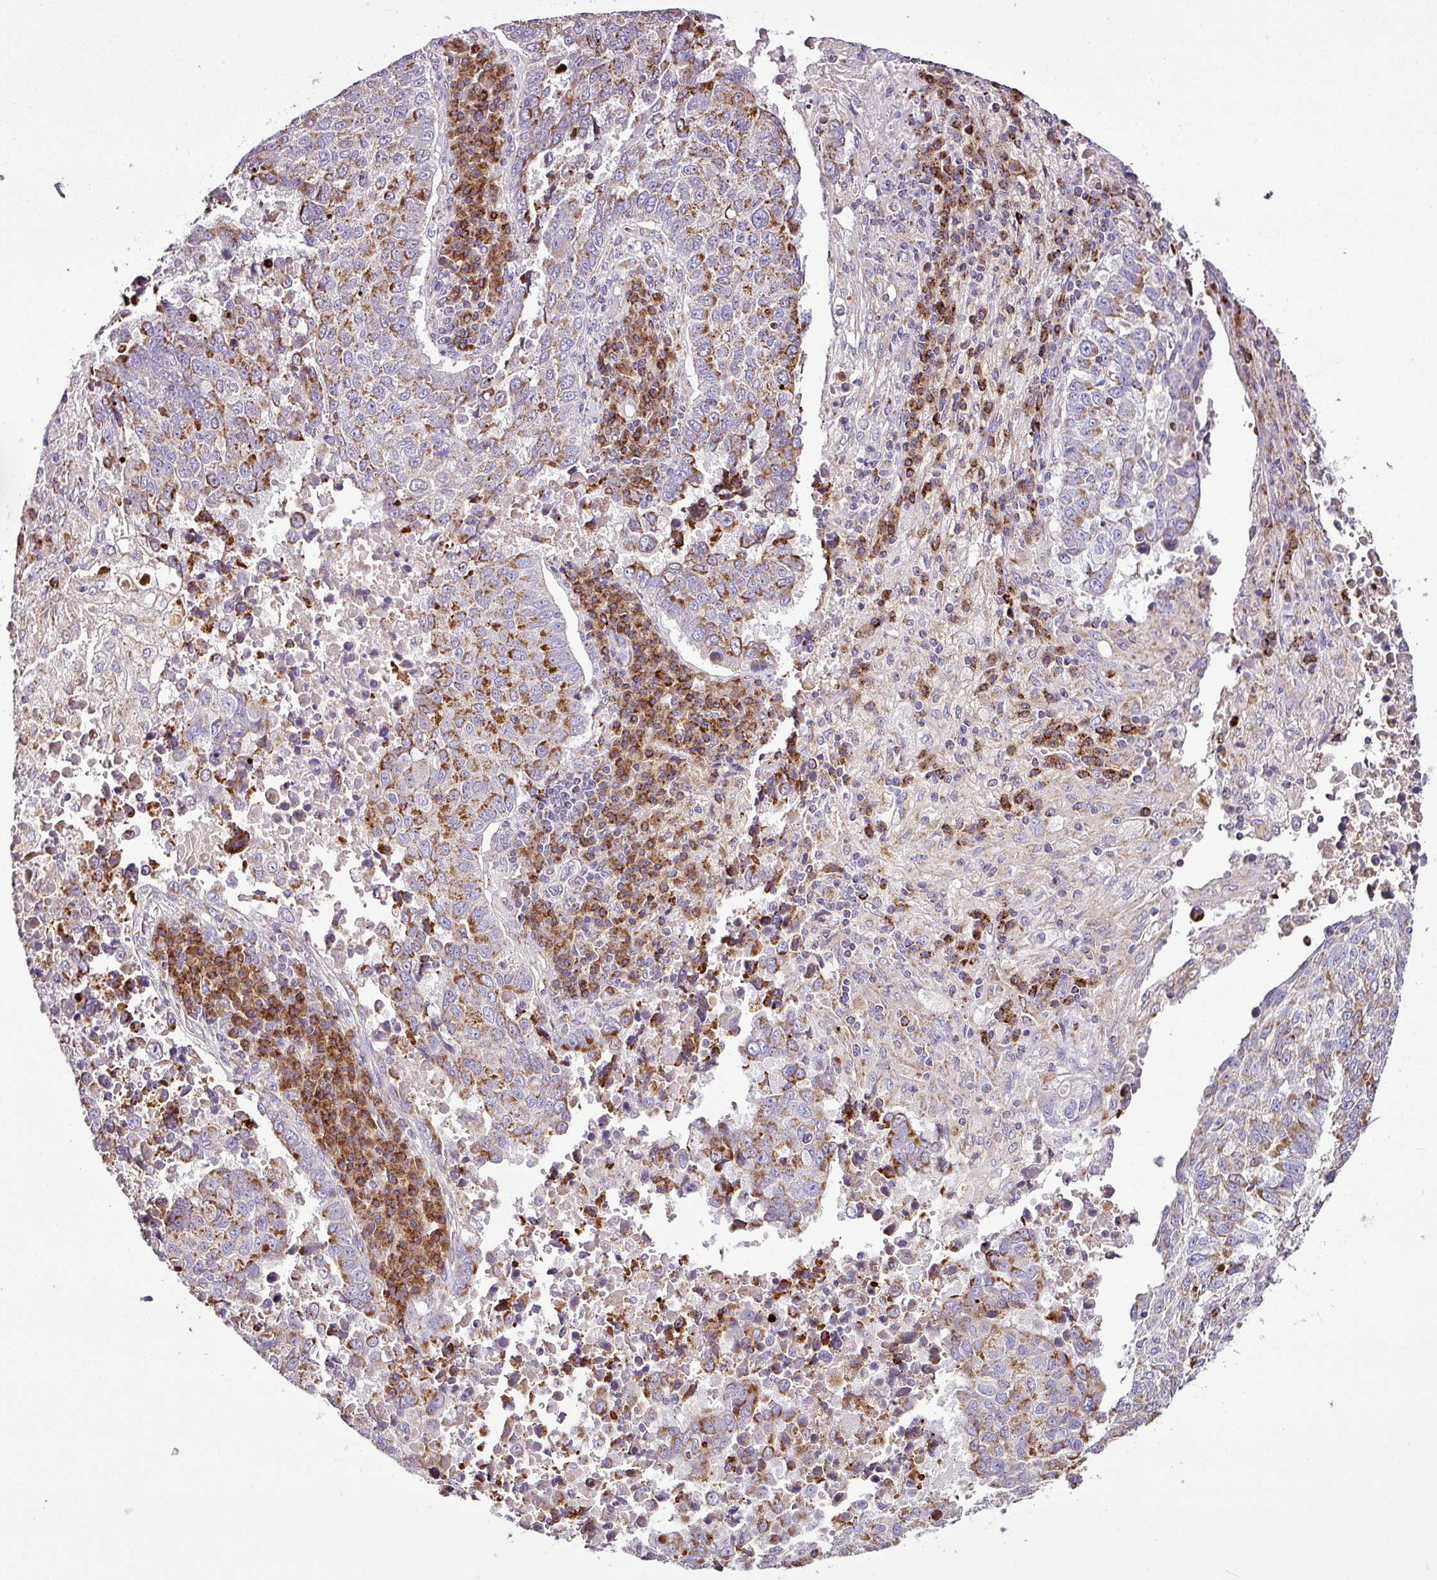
{"staining": {"intensity": "moderate", "quantity": ">75%", "location": "cytoplasmic/membranous"}, "tissue": "lung cancer", "cell_type": "Tumor cells", "image_type": "cancer", "snomed": [{"axis": "morphology", "description": "Squamous cell carcinoma, NOS"}, {"axis": "topography", "description": "Lung"}], "caption": "IHC staining of lung cancer (squamous cell carcinoma), which exhibits medium levels of moderate cytoplasmic/membranous expression in approximately >75% of tumor cells indicating moderate cytoplasmic/membranous protein staining. The staining was performed using DAB (brown) for protein detection and nuclei were counterstained in hematoxylin (blue).", "gene": "DPAGT1", "patient": {"sex": "male", "age": 73}}